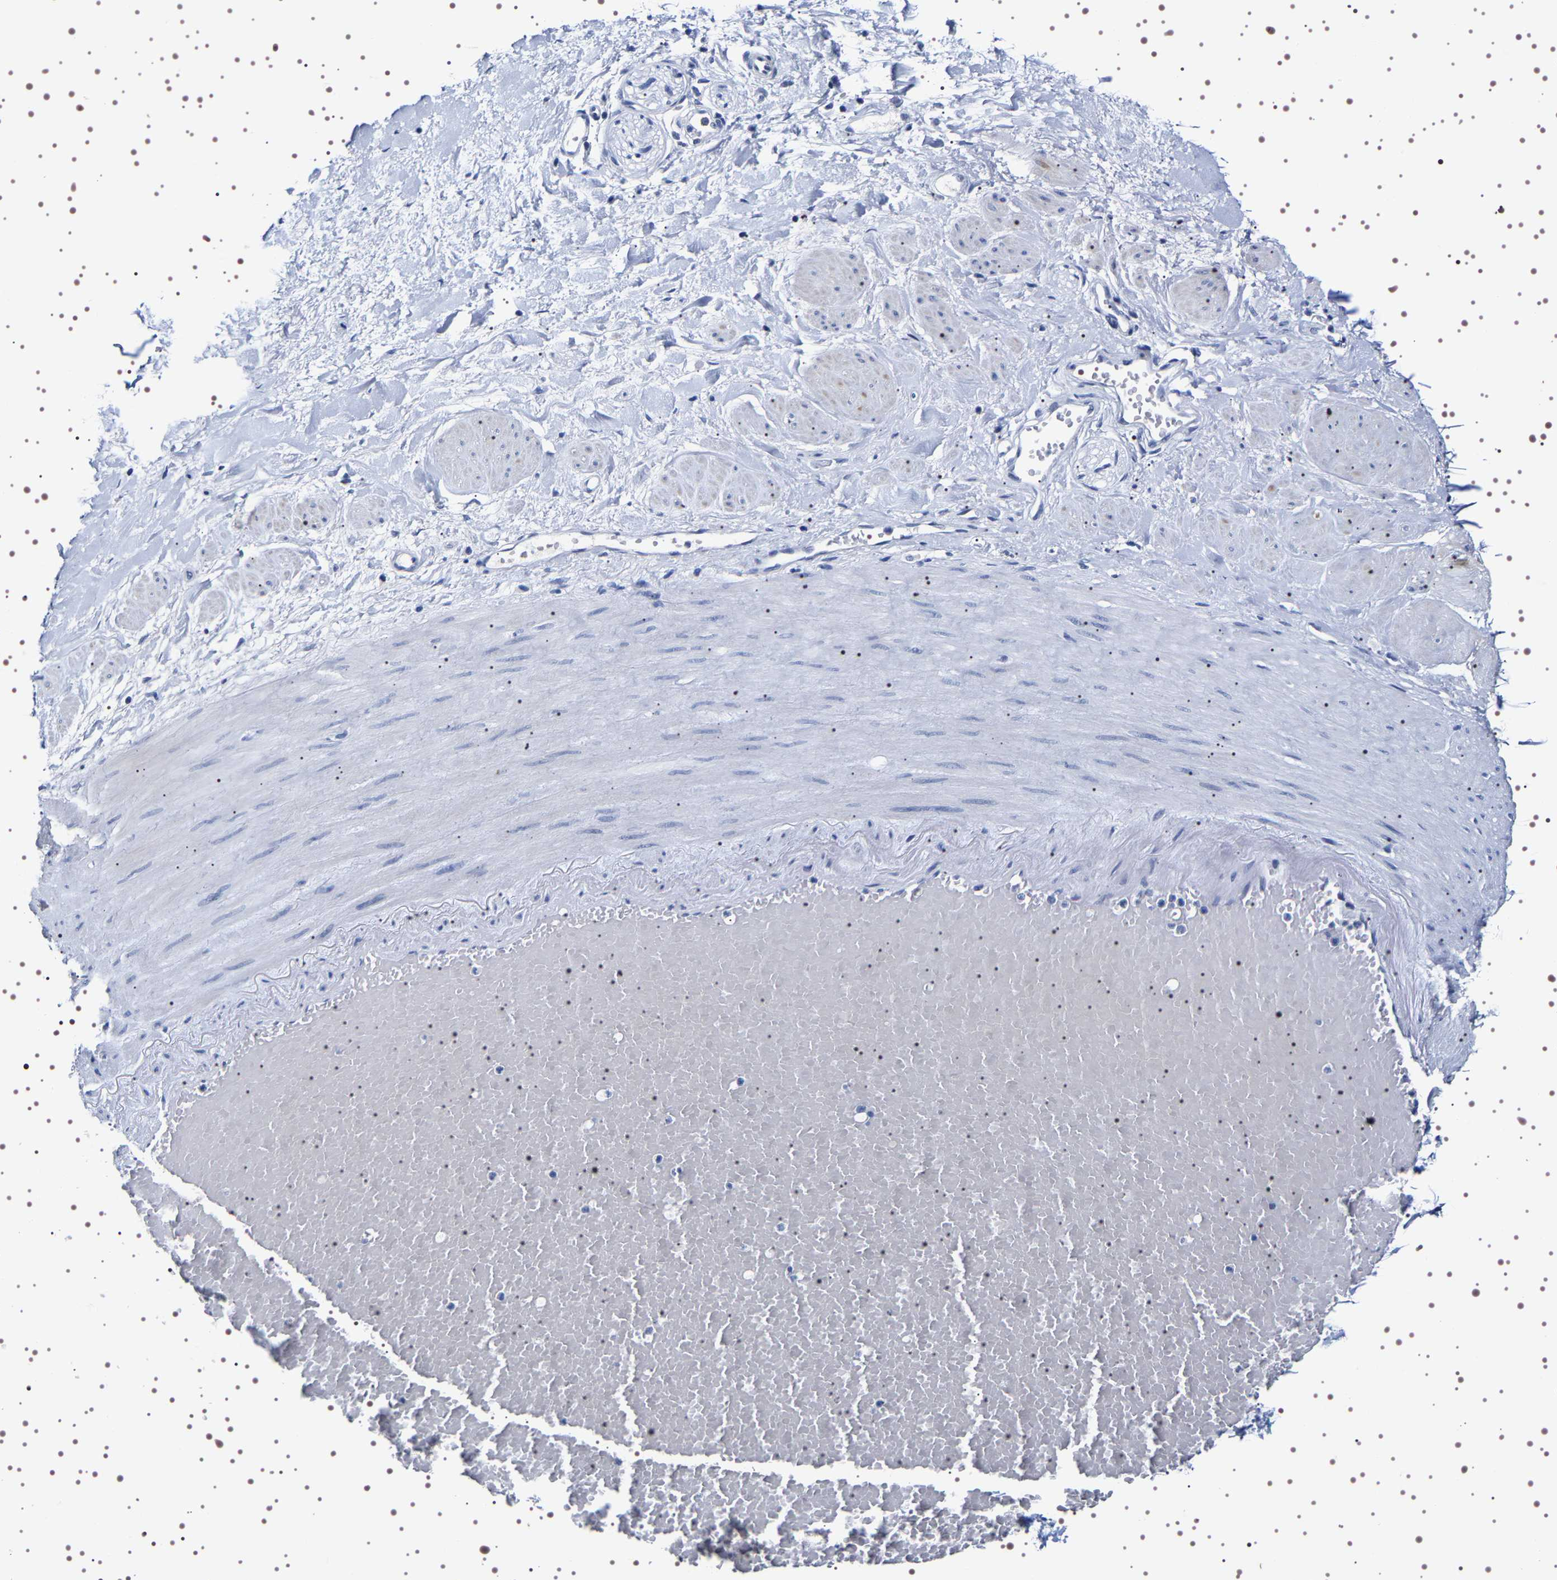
{"staining": {"intensity": "negative", "quantity": "none", "location": "none"}, "tissue": "adipose tissue", "cell_type": "Adipocytes", "image_type": "normal", "snomed": [{"axis": "morphology", "description": "Normal tissue, NOS"}, {"axis": "topography", "description": "Soft tissue"}, {"axis": "topography", "description": "Vascular tissue"}], "caption": "Immunohistochemistry micrograph of unremarkable human adipose tissue stained for a protein (brown), which exhibits no expression in adipocytes. Nuclei are stained in blue.", "gene": "UBQLN3", "patient": {"sex": "female", "age": 35}}